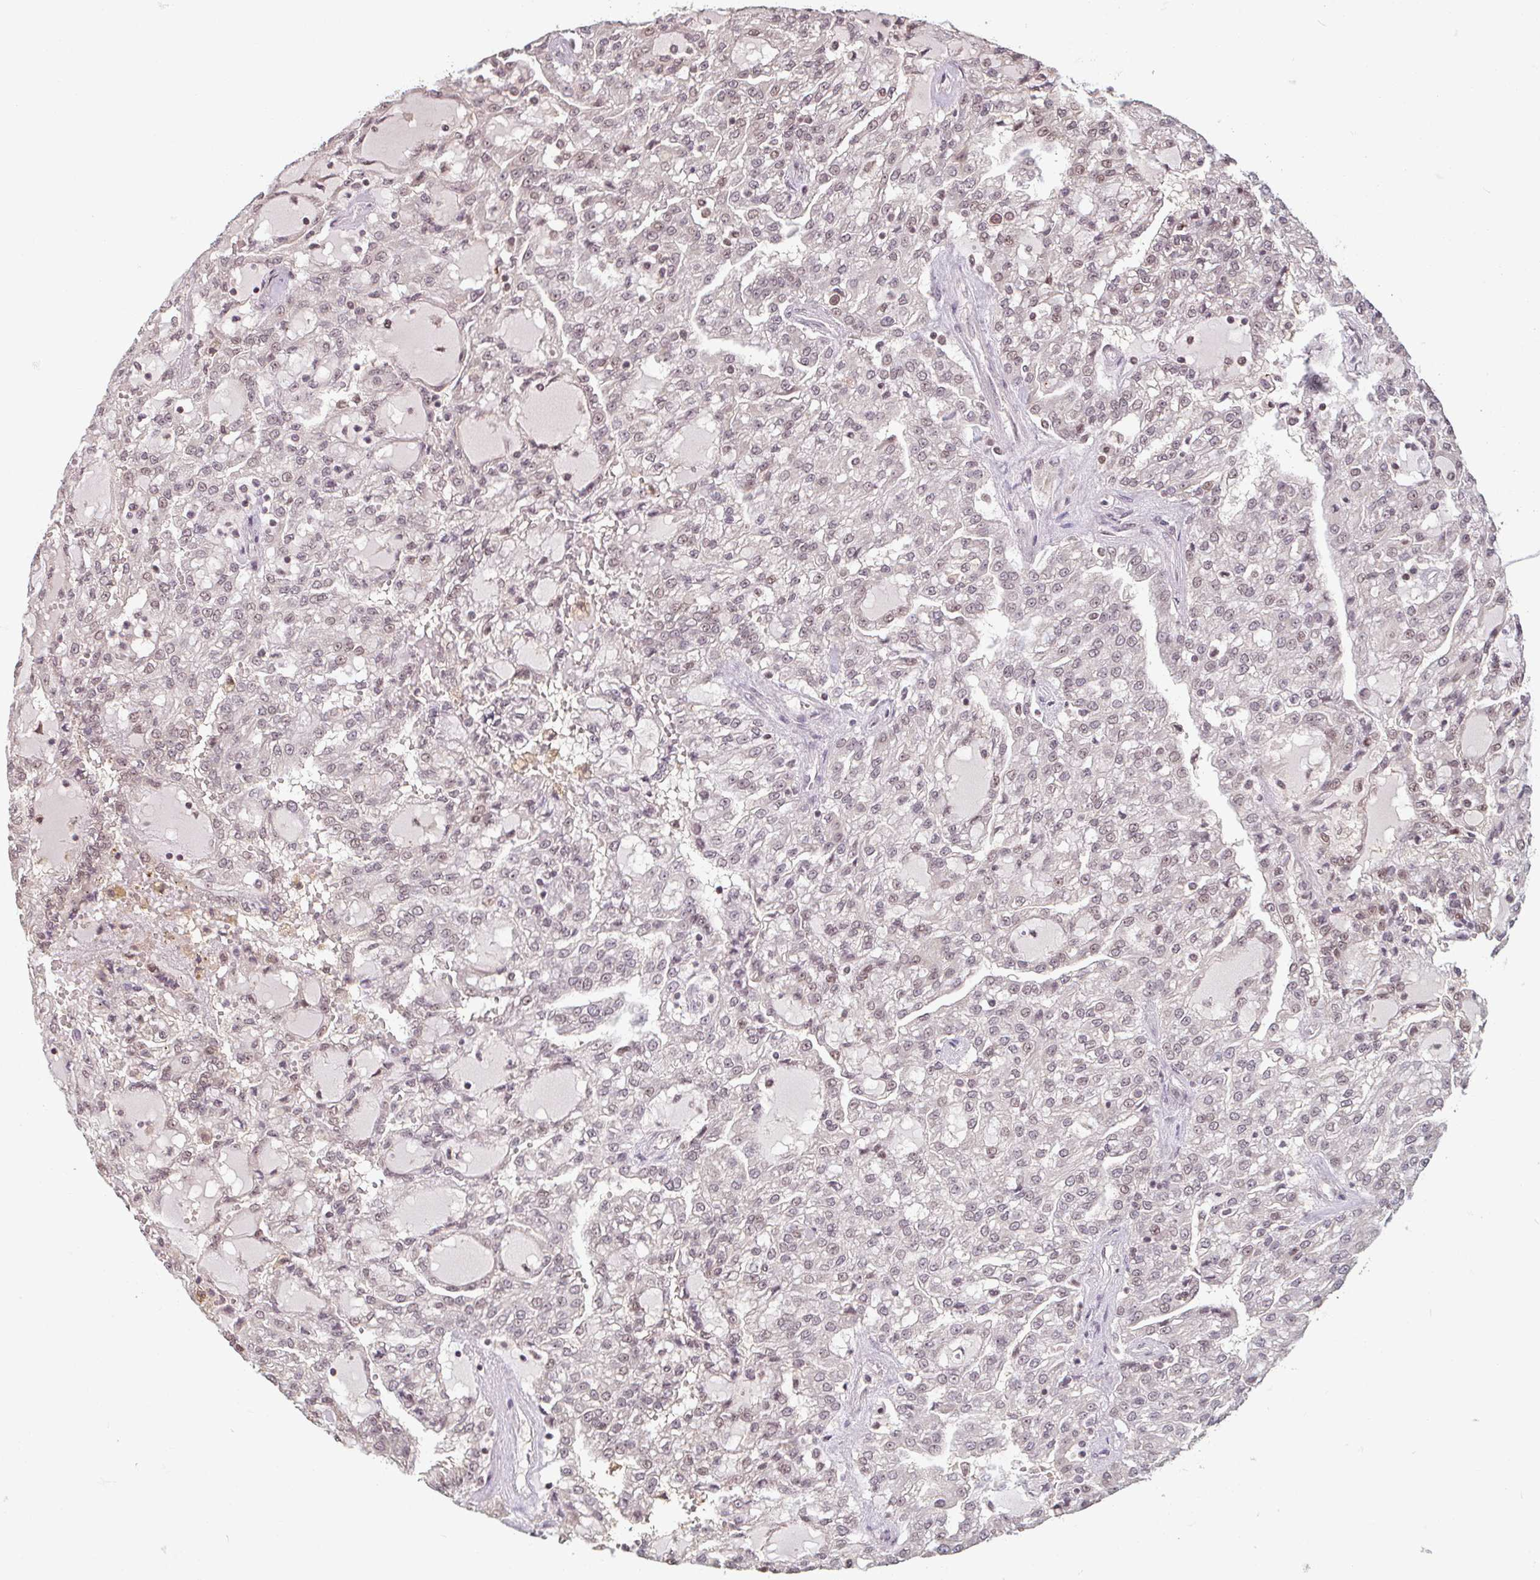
{"staining": {"intensity": "weak", "quantity": ">75%", "location": "nuclear"}, "tissue": "renal cancer", "cell_type": "Tumor cells", "image_type": "cancer", "snomed": [{"axis": "morphology", "description": "Adenocarcinoma, NOS"}, {"axis": "topography", "description": "Kidney"}], "caption": "A photomicrograph of adenocarcinoma (renal) stained for a protein shows weak nuclear brown staining in tumor cells.", "gene": "DR1", "patient": {"sex": "male", "age": 63}}